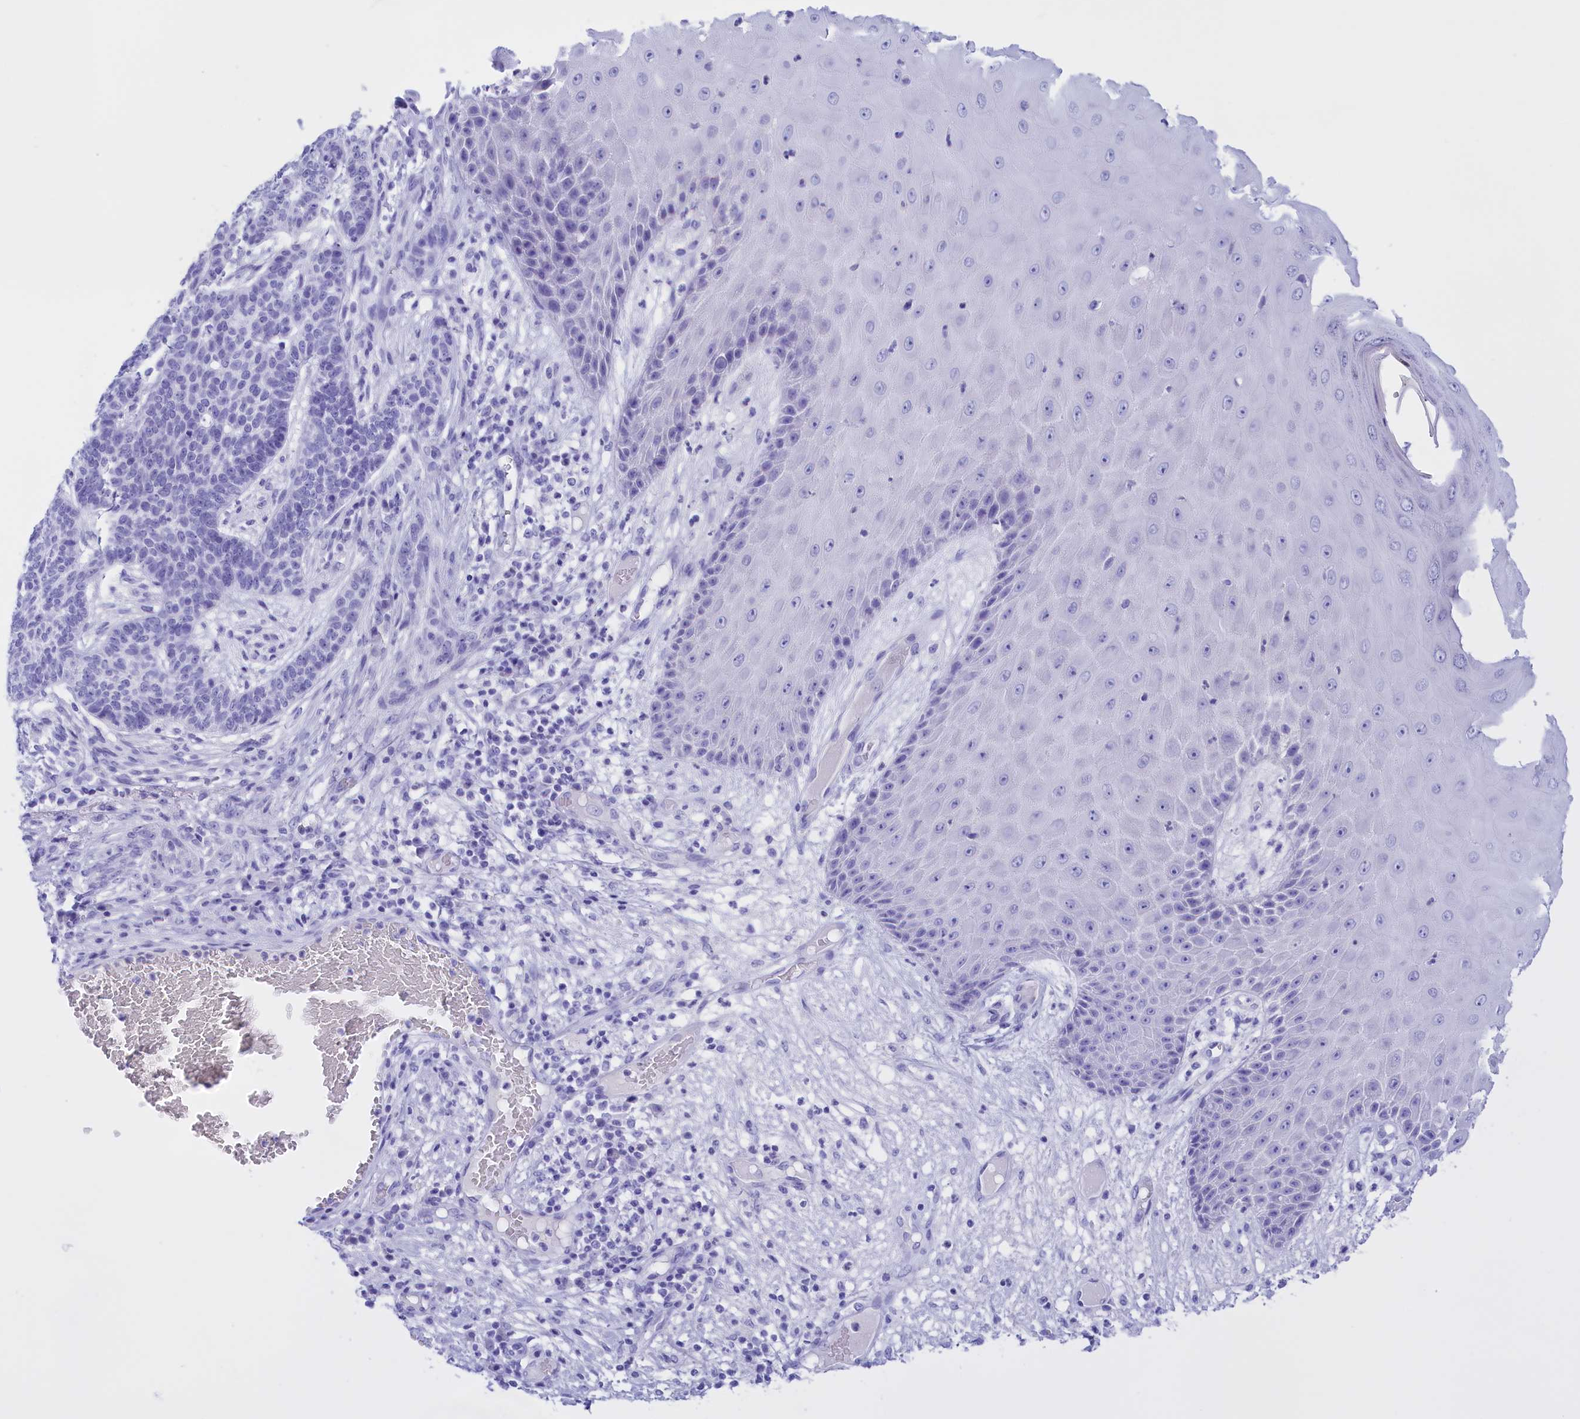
{"staining": {"intensity": "negative", "quantity": "none", "location": "none"}, "tissue": "skin cancer", "cell_type": "Tumor cells", "image_type": "cancer", "snomed": [{"axis": "morphology", "description": "Normal tissue, NOS"}, {"axis": "morphology", "description": "Basal cell carcinoma"}, {"axis": "topography", "description": "Skin"}], "caption": "Human basal cell carcinoma (skin) stained for a protein using IHC reveals no positivity in tumor cells.", "gene": "BRI3", "patient": {"sex": "male", "age": 64}}